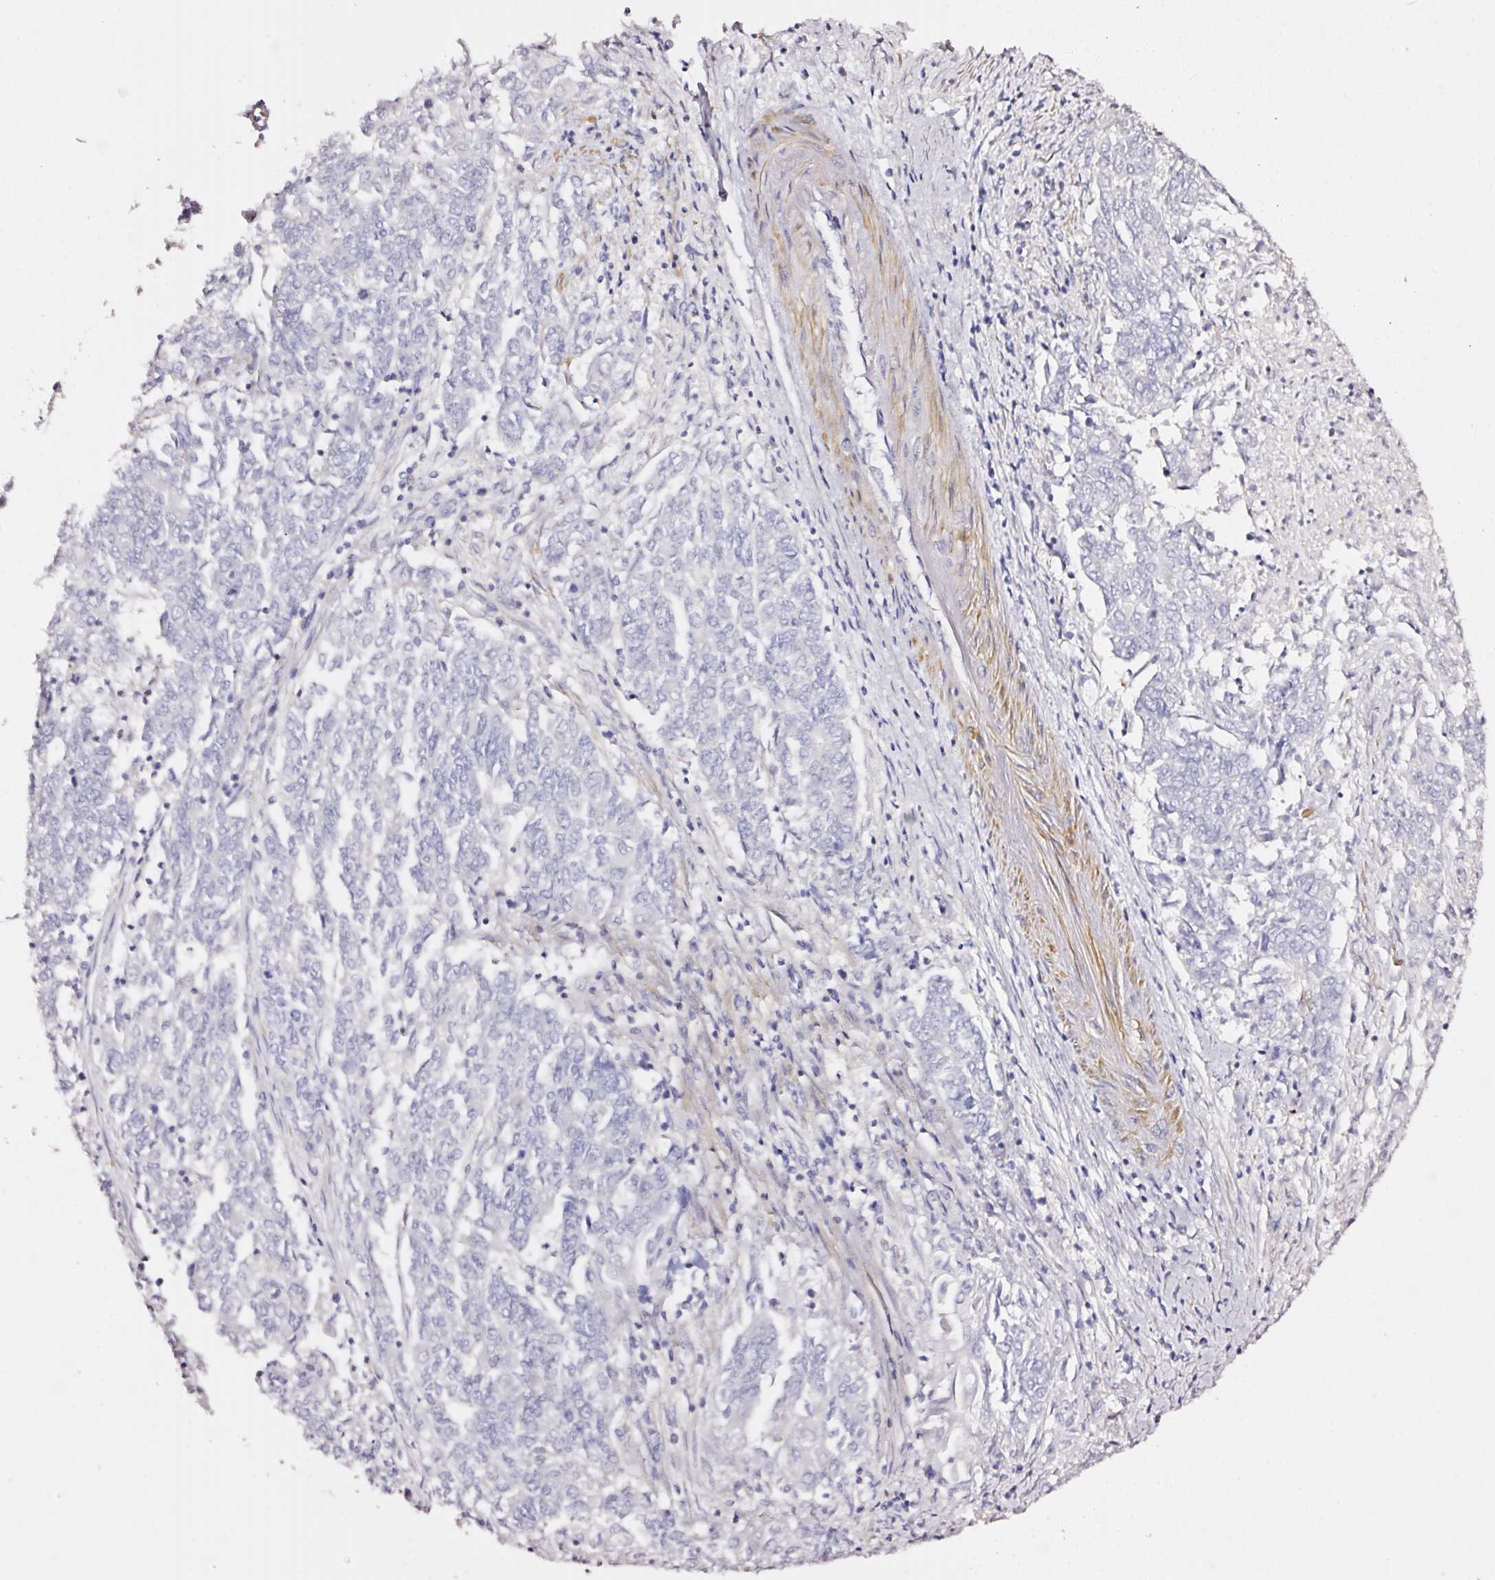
{"staining": {"intensity": "negative", "quantity": "none", "location": "none"}, "tissue": "endometrial cancer", "cell_type": "Tumor cells", "image_type": "cancer", "snomed": [{"axis": "morphology", "description": "Adenocarcinoma, NOS"}, {"axis": "topography", "description": "Endometrium"}], "caption": "IHC of human adenocarcinoma (endometrial) exhibits no expression in tumor cells.", "gene": "CYB561A3", "patient": {"sex": "female", "age": 54}}